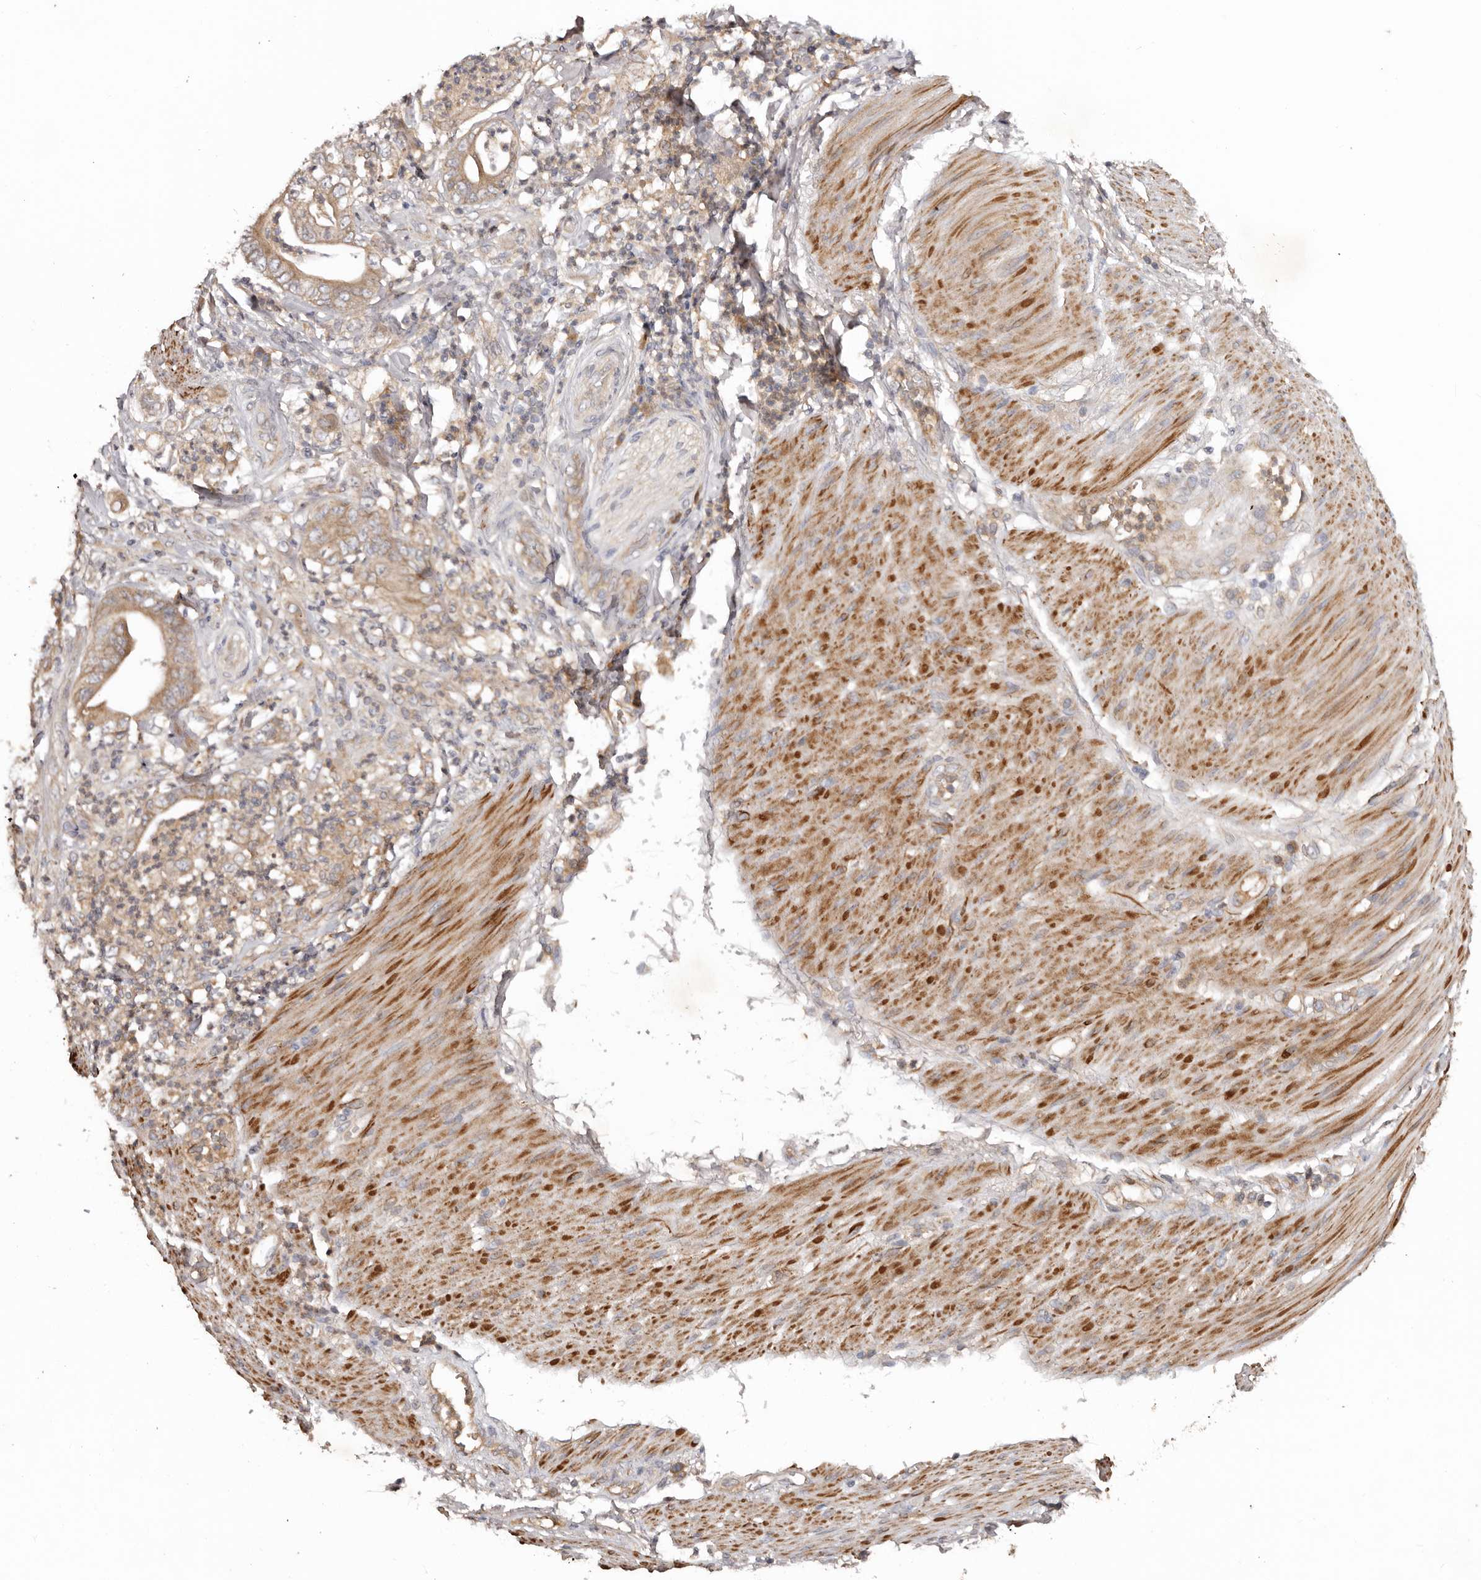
{"staining": {"intensity": "moderate", "quantity": ">75%", "location": "cytoplasmic/membranous"}, "tissue": "stomach cancer", "cell_type": "Tumor cells", "image_type": "cancer", "snomed": [{"axis": "morphology", "description": "Adenocarcinoma, NOS"}, {"axis": "topography", "description": "Stomach"}], "caption": "This photomicrograph shows adenocarcinoma (stomach) stained with immunohistochemistry to label a protein in brown. The cytoplasmic/membranous of tumor cells show moderate positivity for the protein. Nuclei are counter-stained blue.", "gene": "PKIB", "patient": {"sex": "female", "age": 73}}